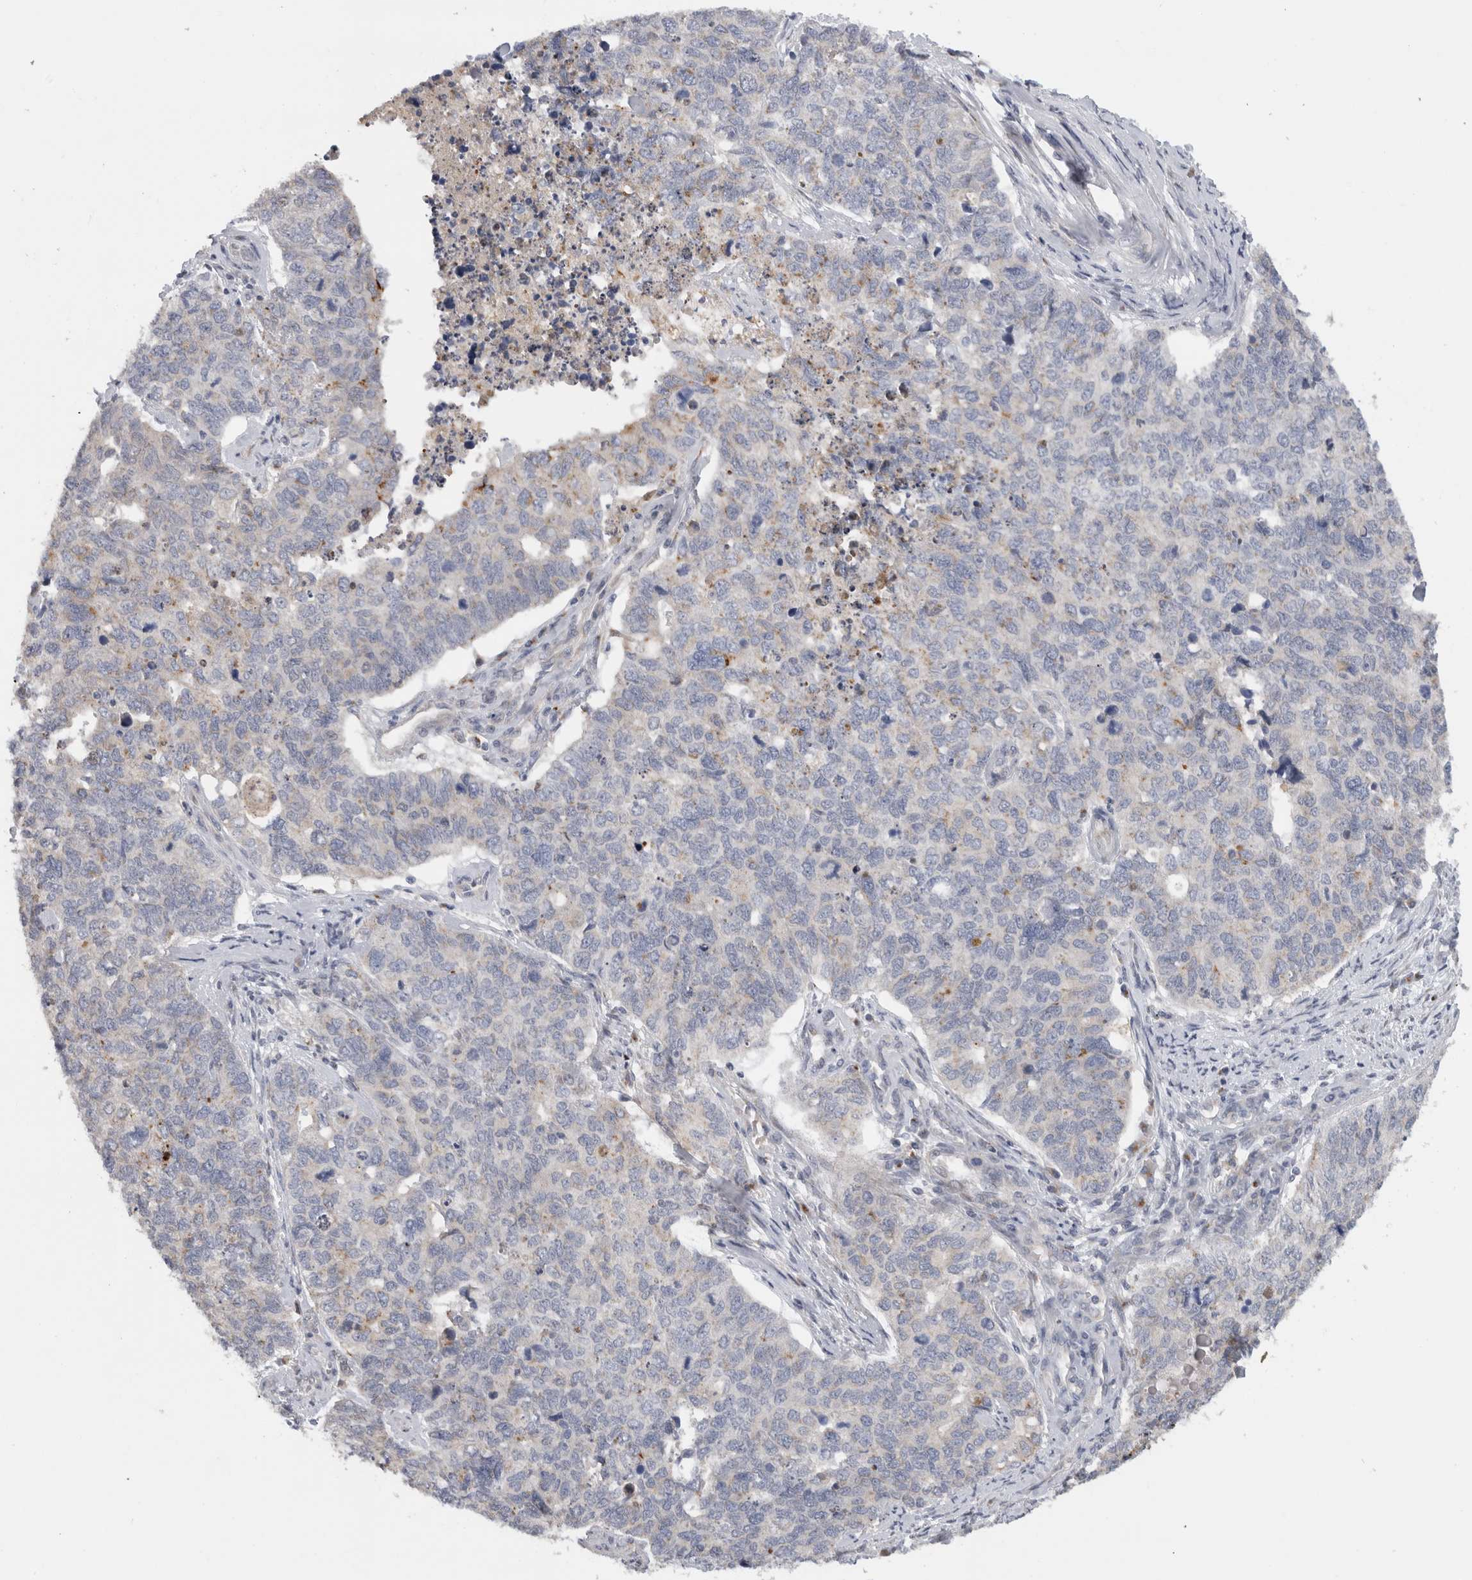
{"staining": {"intensity": "strong", "quantity": "<25%", "location": "cytoplasmic/membranous"}, "tissue": "cervical cancer", "cell_type": "Tumor cells", "image_type": "cancer", "snomed": [{"axis": "morphology", "description": "Squamous cell carcinoma, NOS"}, {"axis": "topography", "description": "Cervix"}], "caption": "Immunohistochemical staining of cervical cancer shows strong cytoplasmic/membranous protein positivity in about <25% of tumor cells. (brown staining indicates protein expression, while blue staining denotes nuclei).", "gene": "MGAT1", "patient": {"sex": "female", "age": 63}}